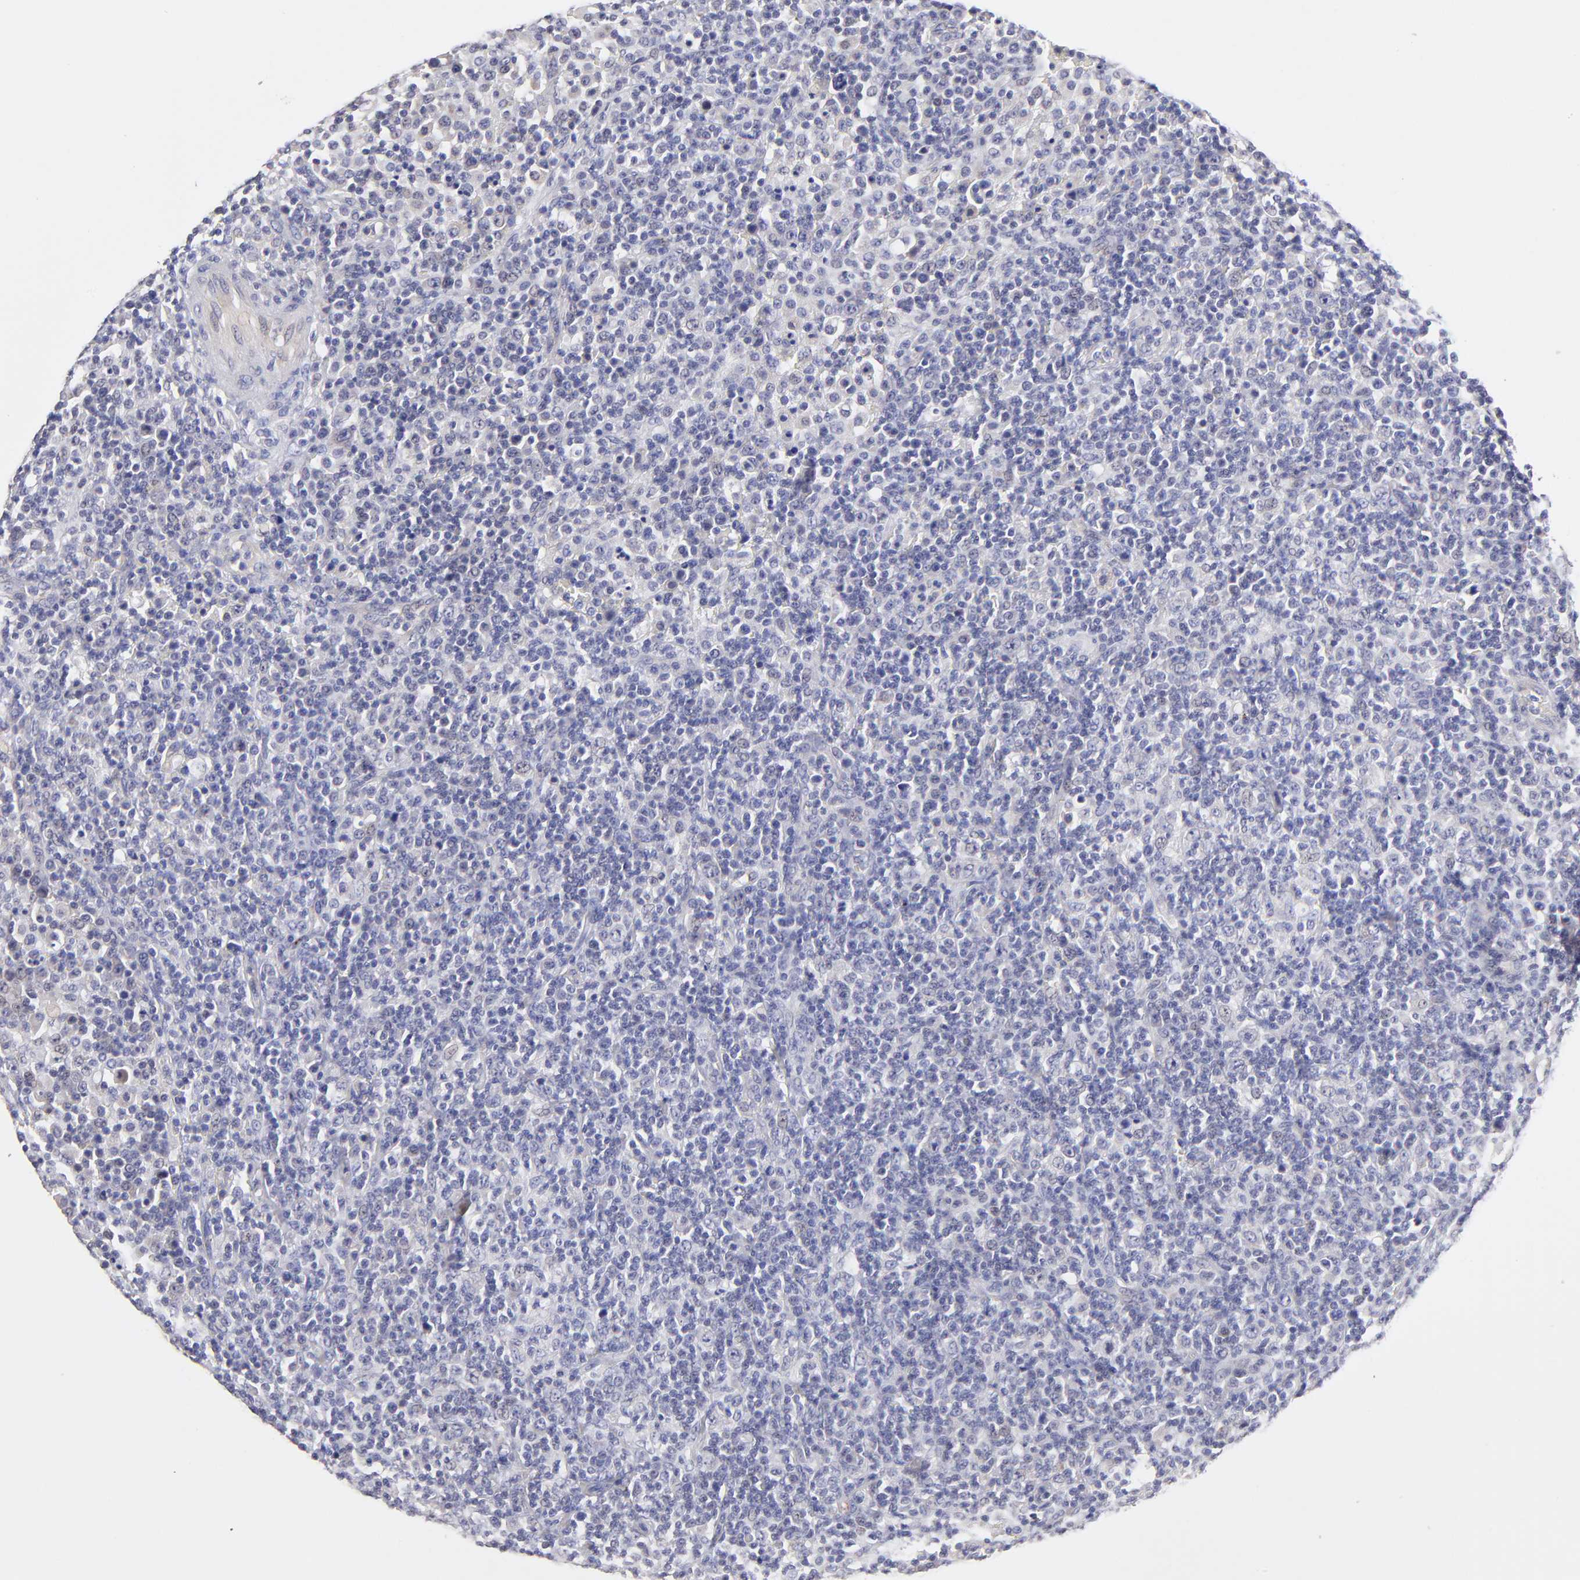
{"staining": {"intensity": "negative", "quantity": "none", "location": "none"}, "tissue": "lymphoma", "cell_type": "Tumor cells", "image_type": "cancer", "snomed": [{"axis": "morphology", "description": "Hodgkin's disease, NOS"}, {"axis": "topography", "description": "Lymph node"}], "caption": "This is an IHC micrograph of Hodgkin's disease. There is no expression in tumor cells.", "gene": "BTG2", "patient": {"sex": "male", "age": 65}}